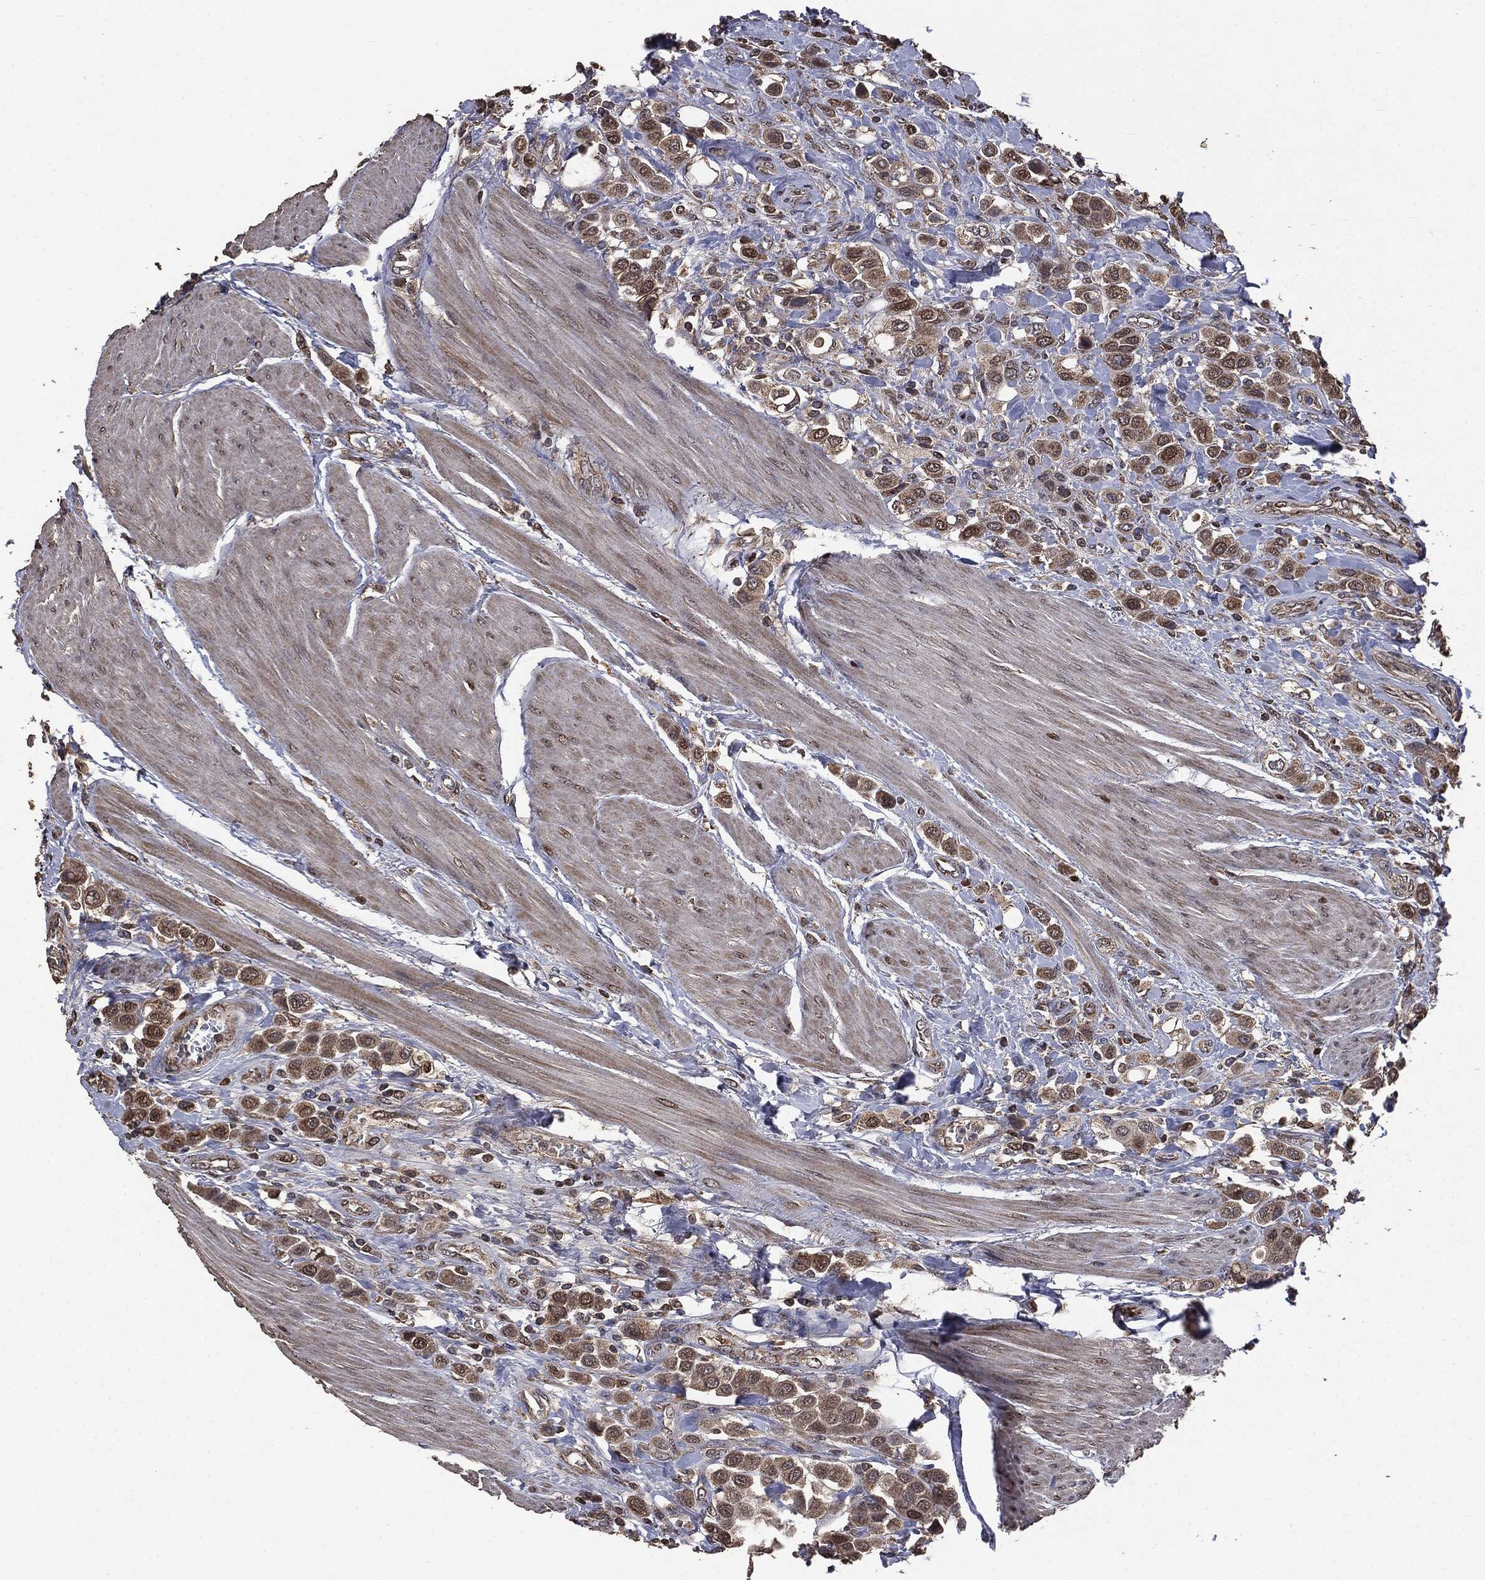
{"staining": {"intensity": "moderate", "quantity": "25%-75%", "location": "cytoplasmic/membranous,nuclear"}, "tissue": "urothelial cancer", "cell_type": "Tumor cells", "image_type": "cancer", "snomed": [{"axis": "morphology", "description": "Urothelial carcinoma, High grade"}, {"axis": "topography", "description": "Urinary bladder"}], "caption": "Immunohistochemistry (IHC) photomicrograph of urothelial cancer stained for a protein (brown), which demonstrates medium levels of moderate cytoplasmic/membranous and nuclear expression in approximately 25%-75% of tumor cells.", "gene": "PPP6R2", "patient": {"sex": "male", "age": 50}}